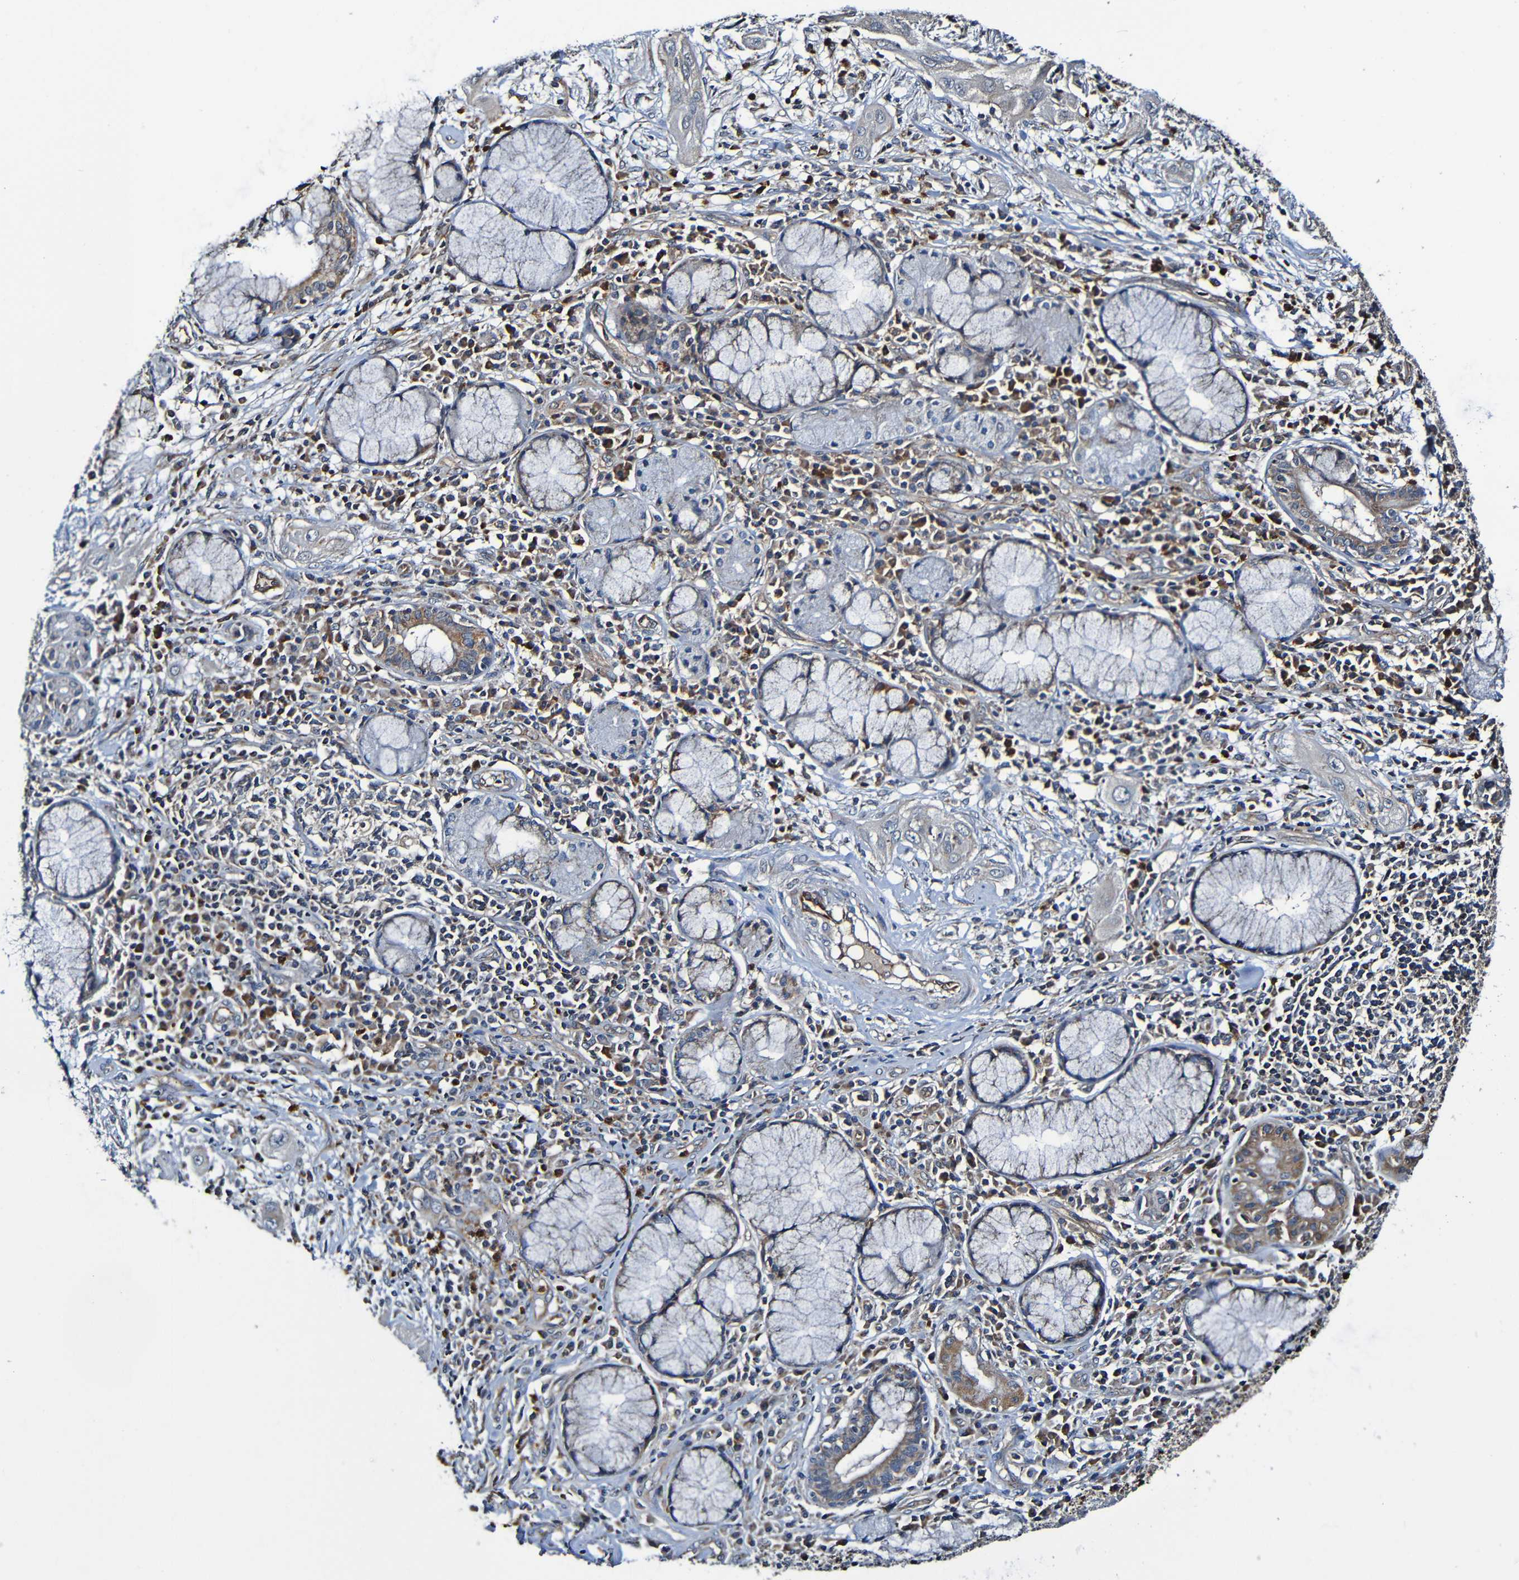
{"staining": {"intensity": "moderate", "quantity": "<25%", "location": "cytoplasmic/membranous"}, "tissue": "lung cancer", "cell_type": "Tumor cells", "image_type": "cancer", "snomed": [{"axis": "morphology", "description": "Squamous cell carcinoma, NOS"}, {"axis": "topography", "description": "Lung"}], "caption": "High-power microscopy captured an IHC photomicrograph of squamous cell carcinoma (lung), revealing moderate cytoplasmic/membranous expression in about <25% of tumor cells.", "gene": "ADAM15", "patient": {"sex": "female", "age": 47}}